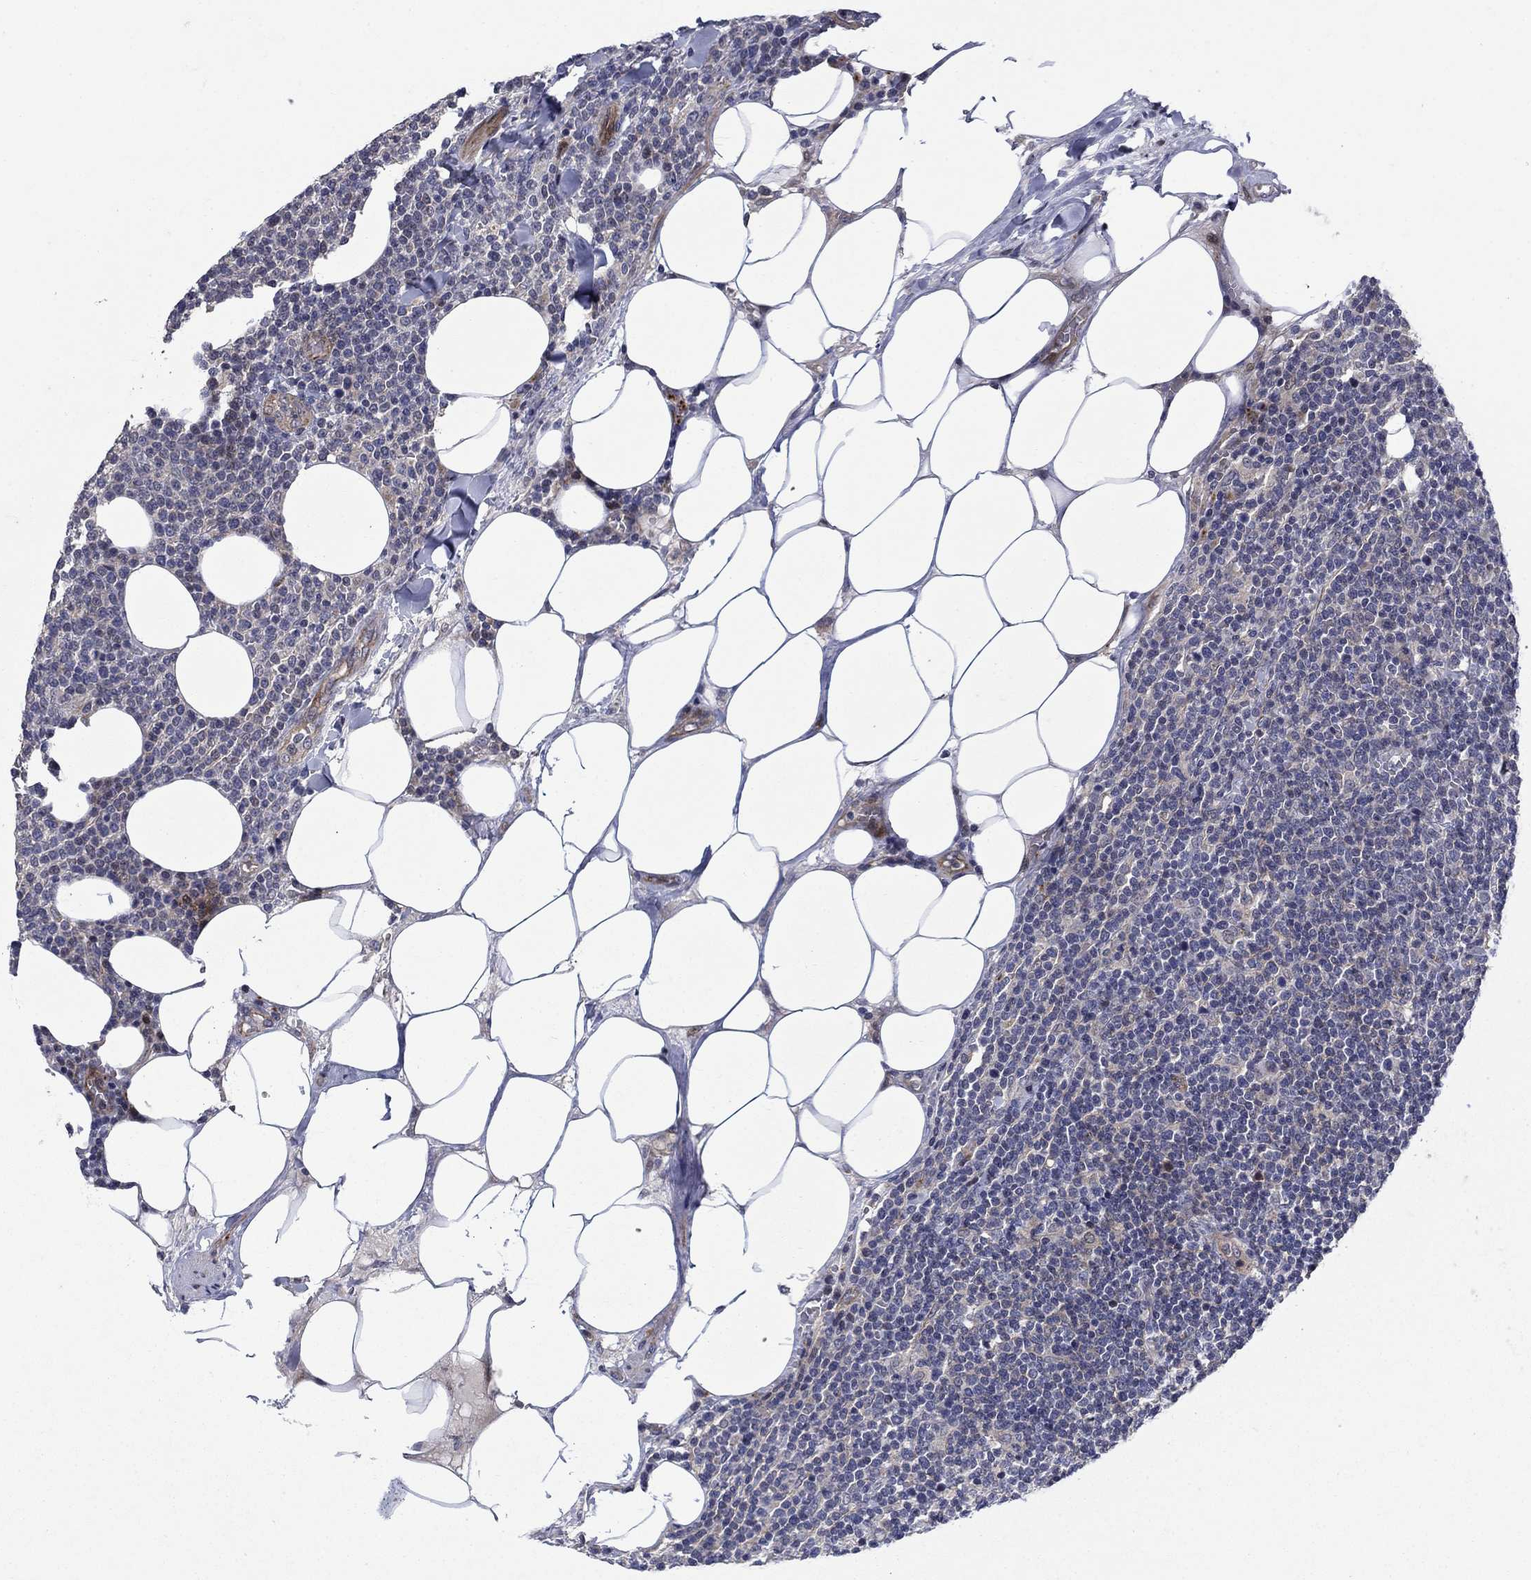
{"staining": {"intensity": "negative", "quantity": "none", "location": "none"}, "tissue": "lymphoma", "cell_type": "Tumor cells", "image_type": "cancer", "snomed": [{"axis": "morphology", "description": "Malignant lymphoma, non-Hodgkin's type, High grade"}, {"axis": "topography", "description": "Lymph node"}], "caption": "Human malignant lymphoma, non-Hodgkin's type (high-grade) stained for a protein using immunohistochemistry (IHC) exhibits no positivity in tumor cells.", "gene": "SLC7A1", "patient": {"sex": "male", "age": 61}}